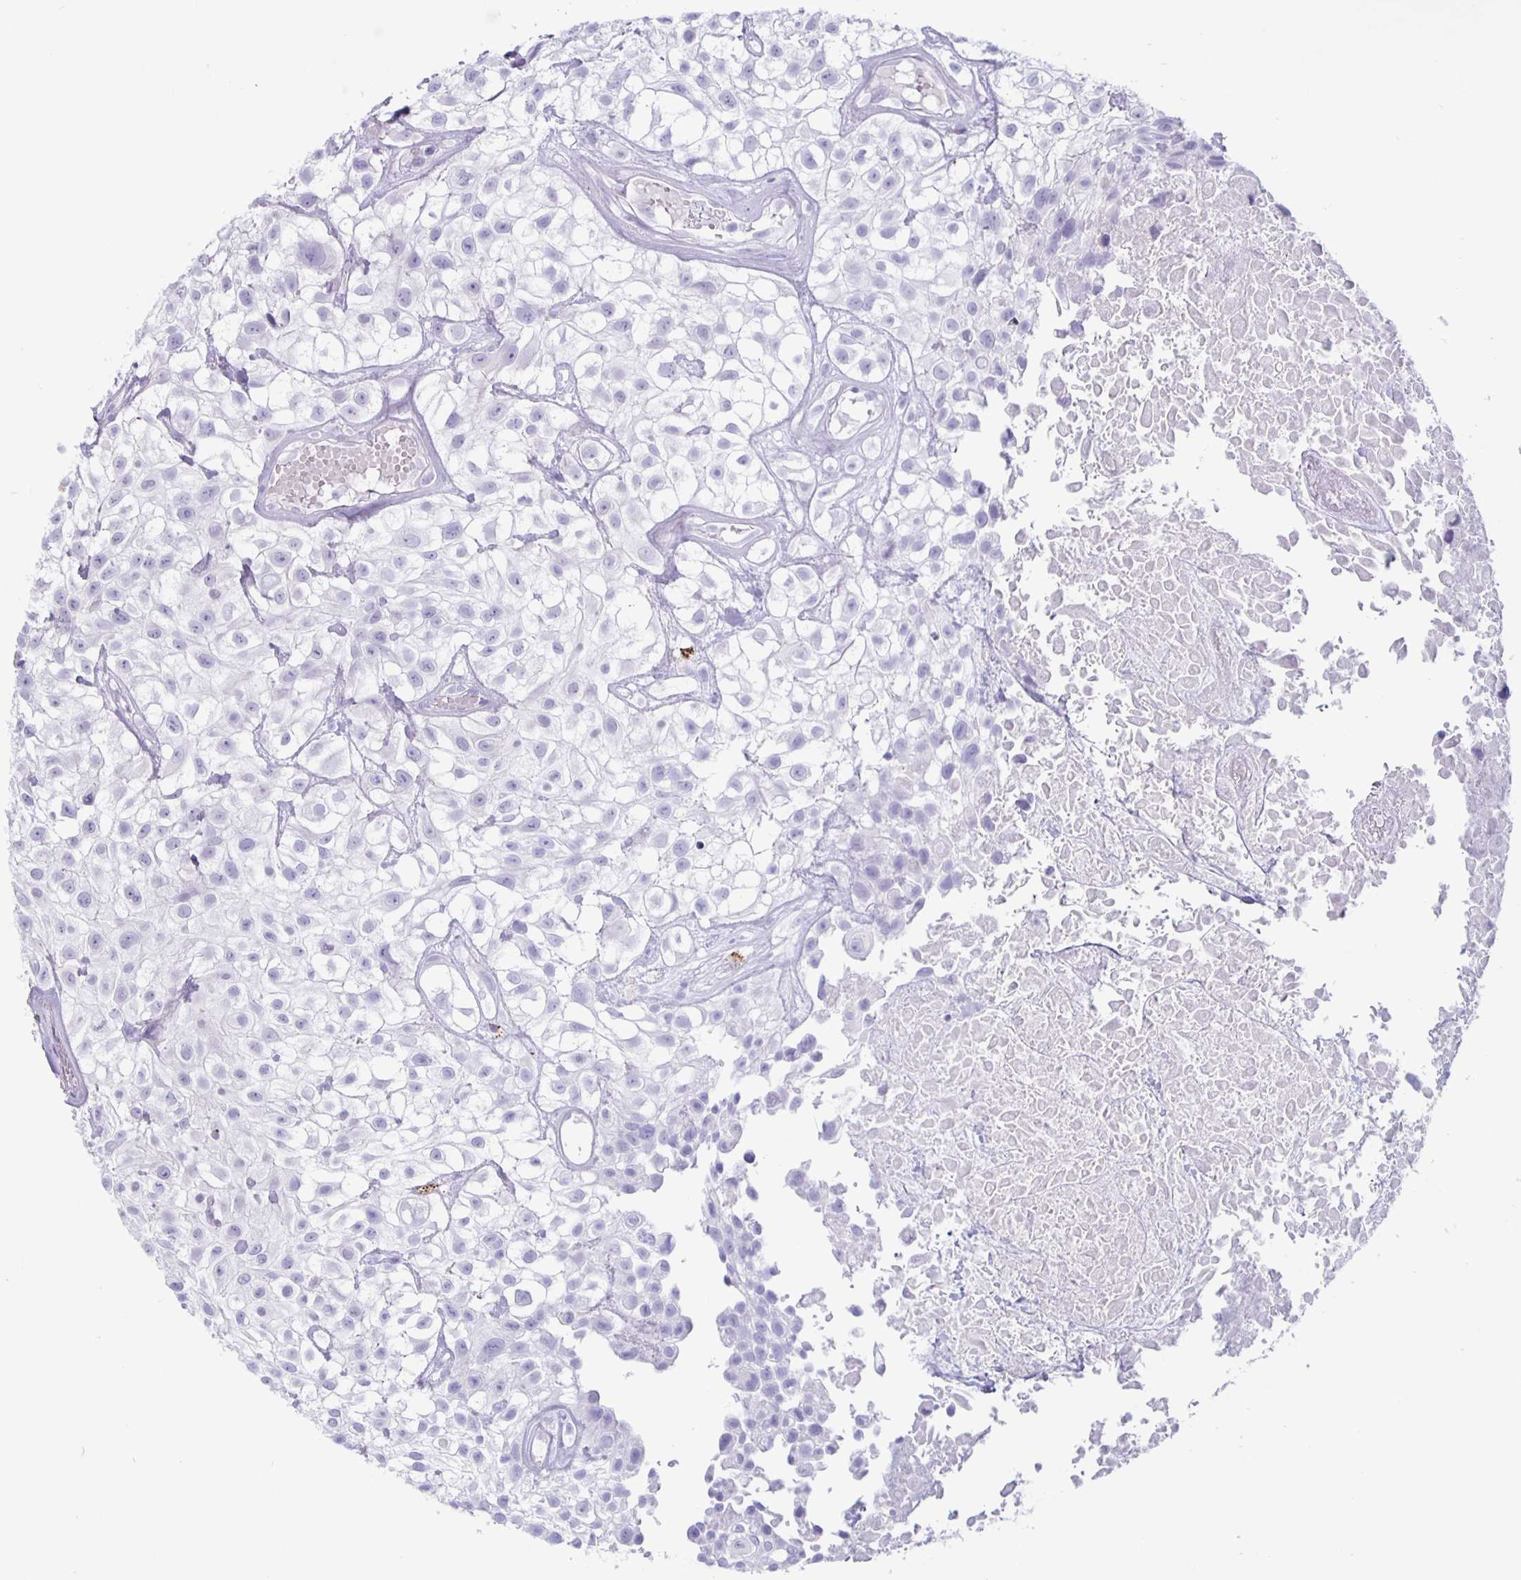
{"staining": {"intensity": "negative", "quantity": "none", "location": "none"}, "tissue": "urothelial cancer", "cell_type": "Tumor cells", "image_type": "cancer", "snomed": [{"axis": "morphology", "description": "Urothelial carcinoma, High grade"}, {"axis": "topography", "description": "Urinary bladder"}], "caption": "The immunohistochemistry histopathology image has no significant expression in tumor cells of urothelial cancer tissue.", "gene": "GZMK", "patient": {"sex": "male", "age": 56}}